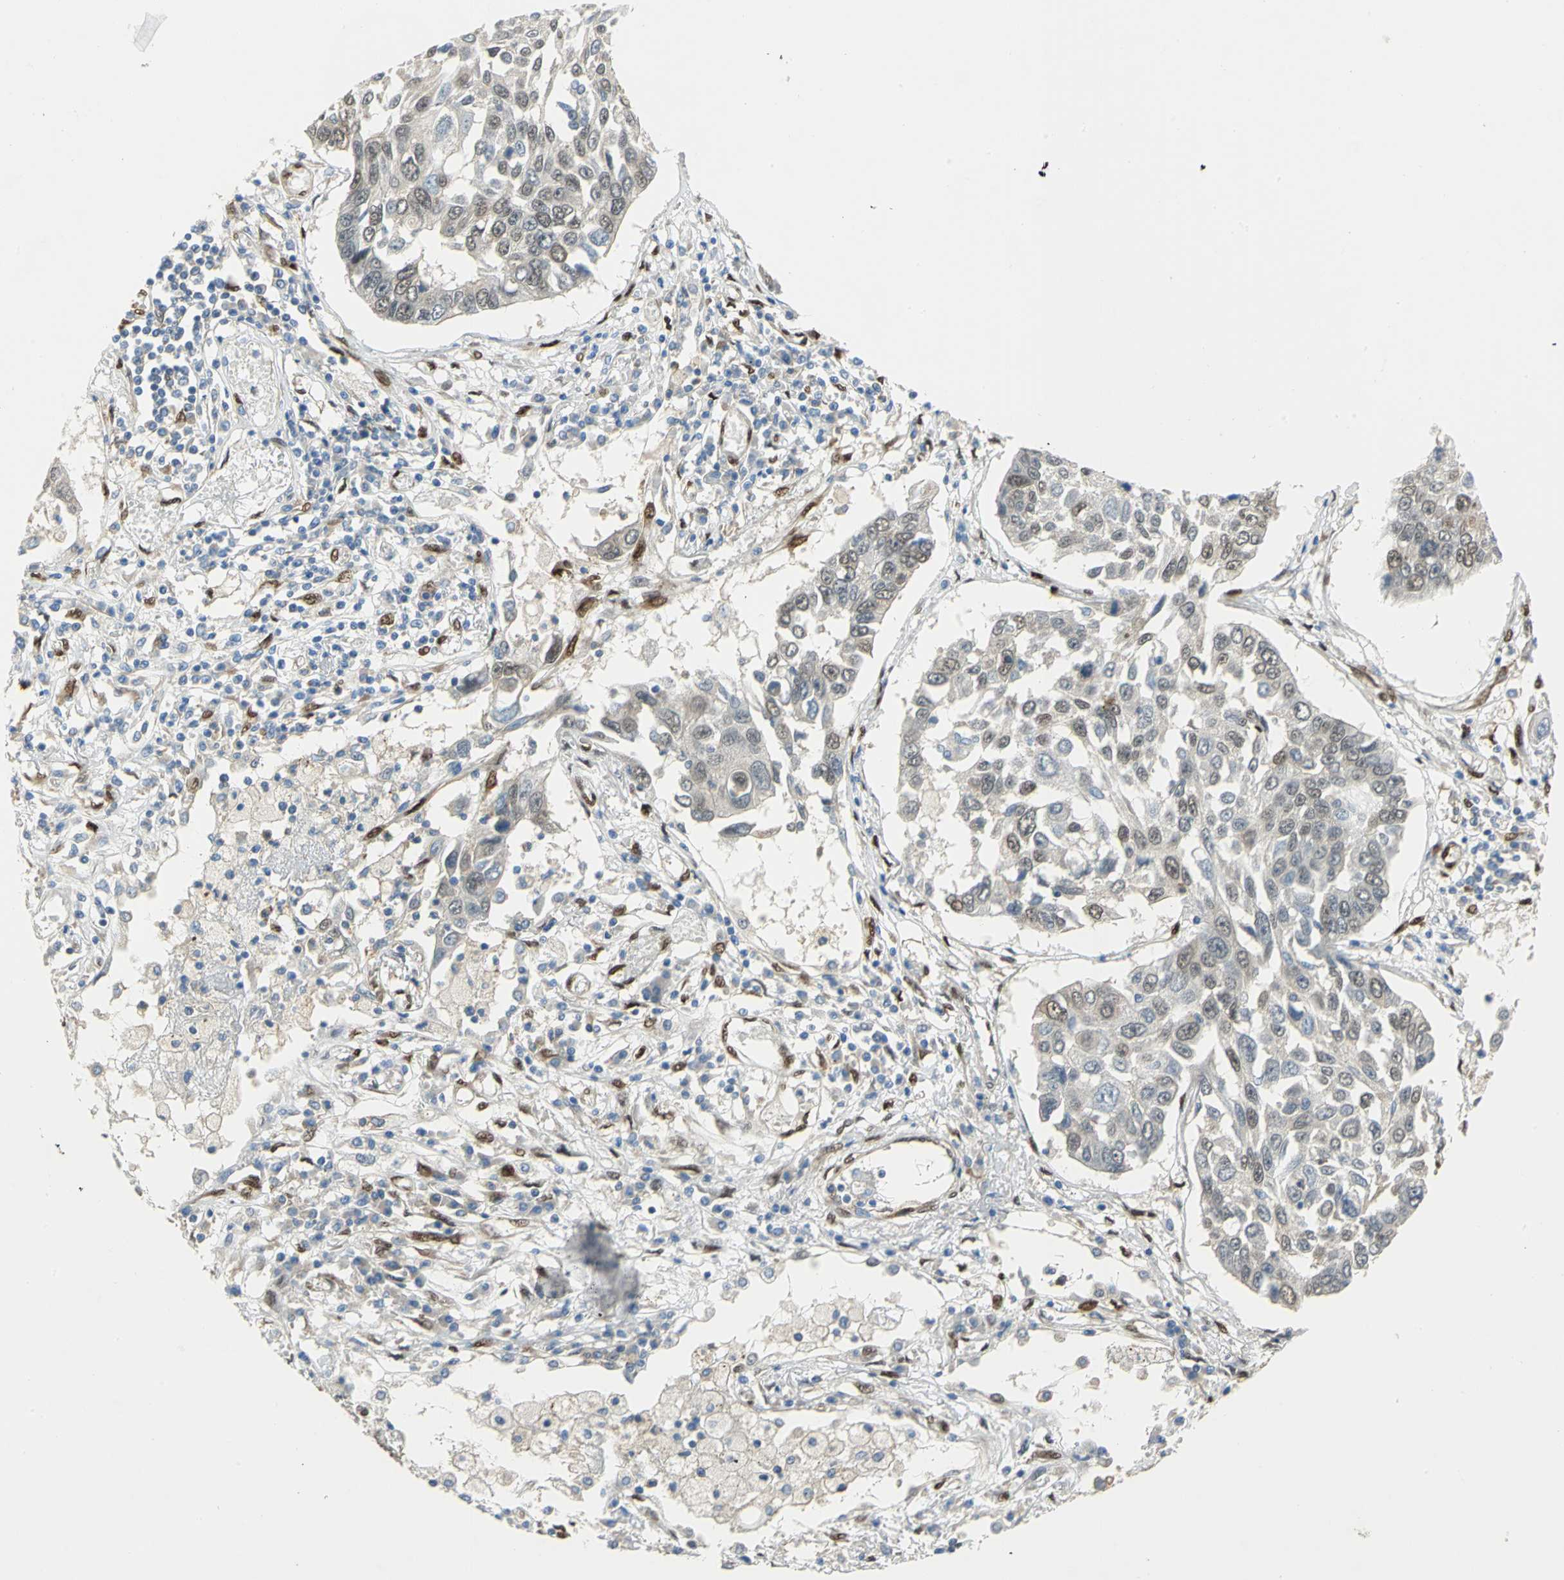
{"staining": {"intensity": "weak", "quantity": "25%-75%", "location": "cytoplasmic/membranous,nuclear"}, "tissue": "lung cancer", "cell_type": "Tumor cells", "image_type": "cancer", "snomed": [{"axis": "morphology", "description": "Squamous cell carcinoma, NOS"}, {"axis": "topography", "description": "Lung"}], "caption": "Approximately 25%-75% of tumor cells in lung cancer exhibit weak cytoplasmic/membranous and nuclear protein expression as visualized by brown immunohistochemical staining.", "gene": "RBFOX2", "patient": {"sex": "male", "age": 71}}